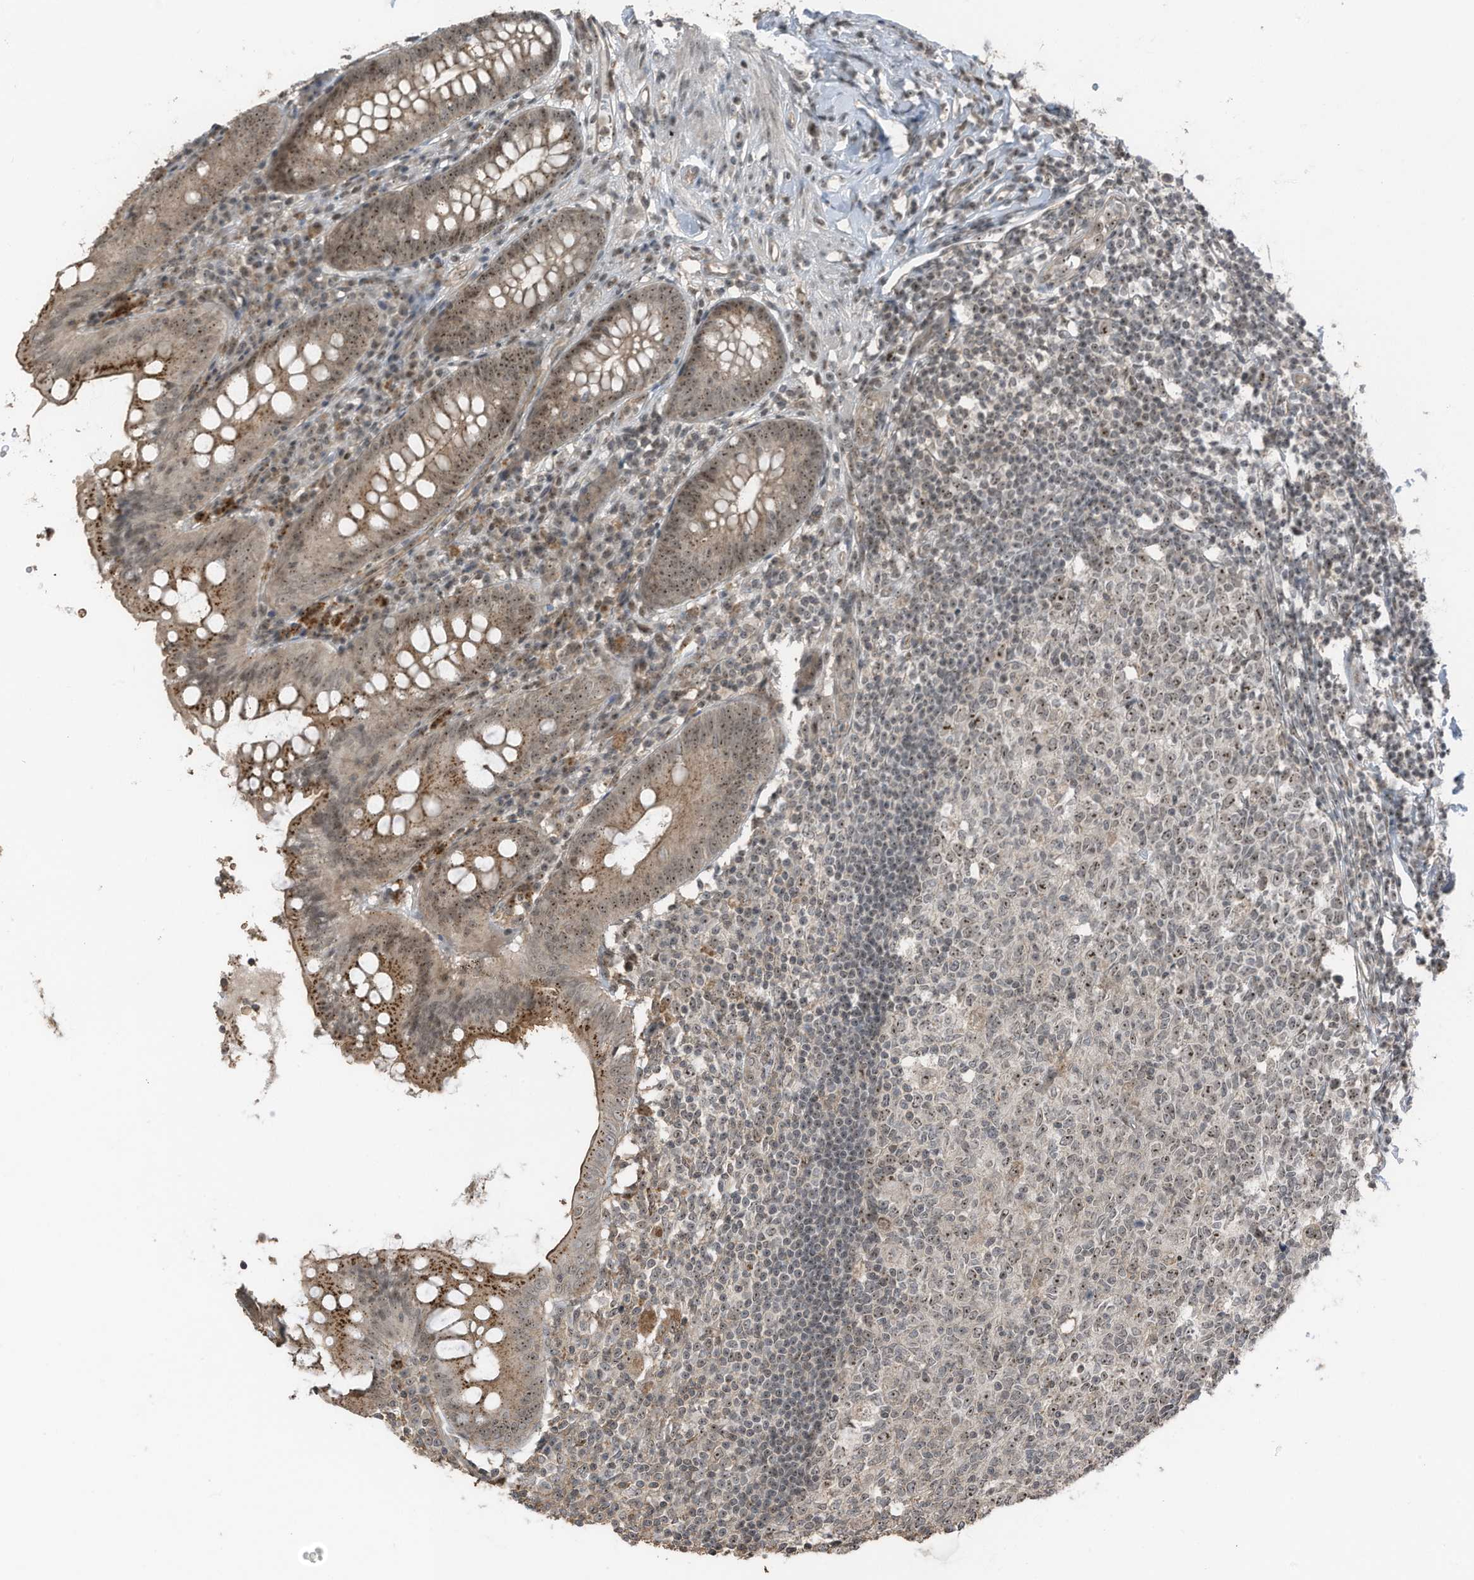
{"staining": {"intensity": "moderate", "quantity": ">75%", "location": "cytoplasmic/membranous,nuclear"}, "tissue": "appendix", "cell_type": "Glandular cells", "image_type": "normal", "snomed": [{"axis": "morphology", "description": "Normal tissue, NOS"}, {"axis": "topography", "description": "Appendix"}], "caption": "This is an image of immunohistochemistry (IHC) staining of unremarkable appendix, which shows moderate expression in the cytoplasmic/membranous,nuclear of glandular cells.", "gene": "UTP3", "patient": {"sex": "female", "age": 54}}